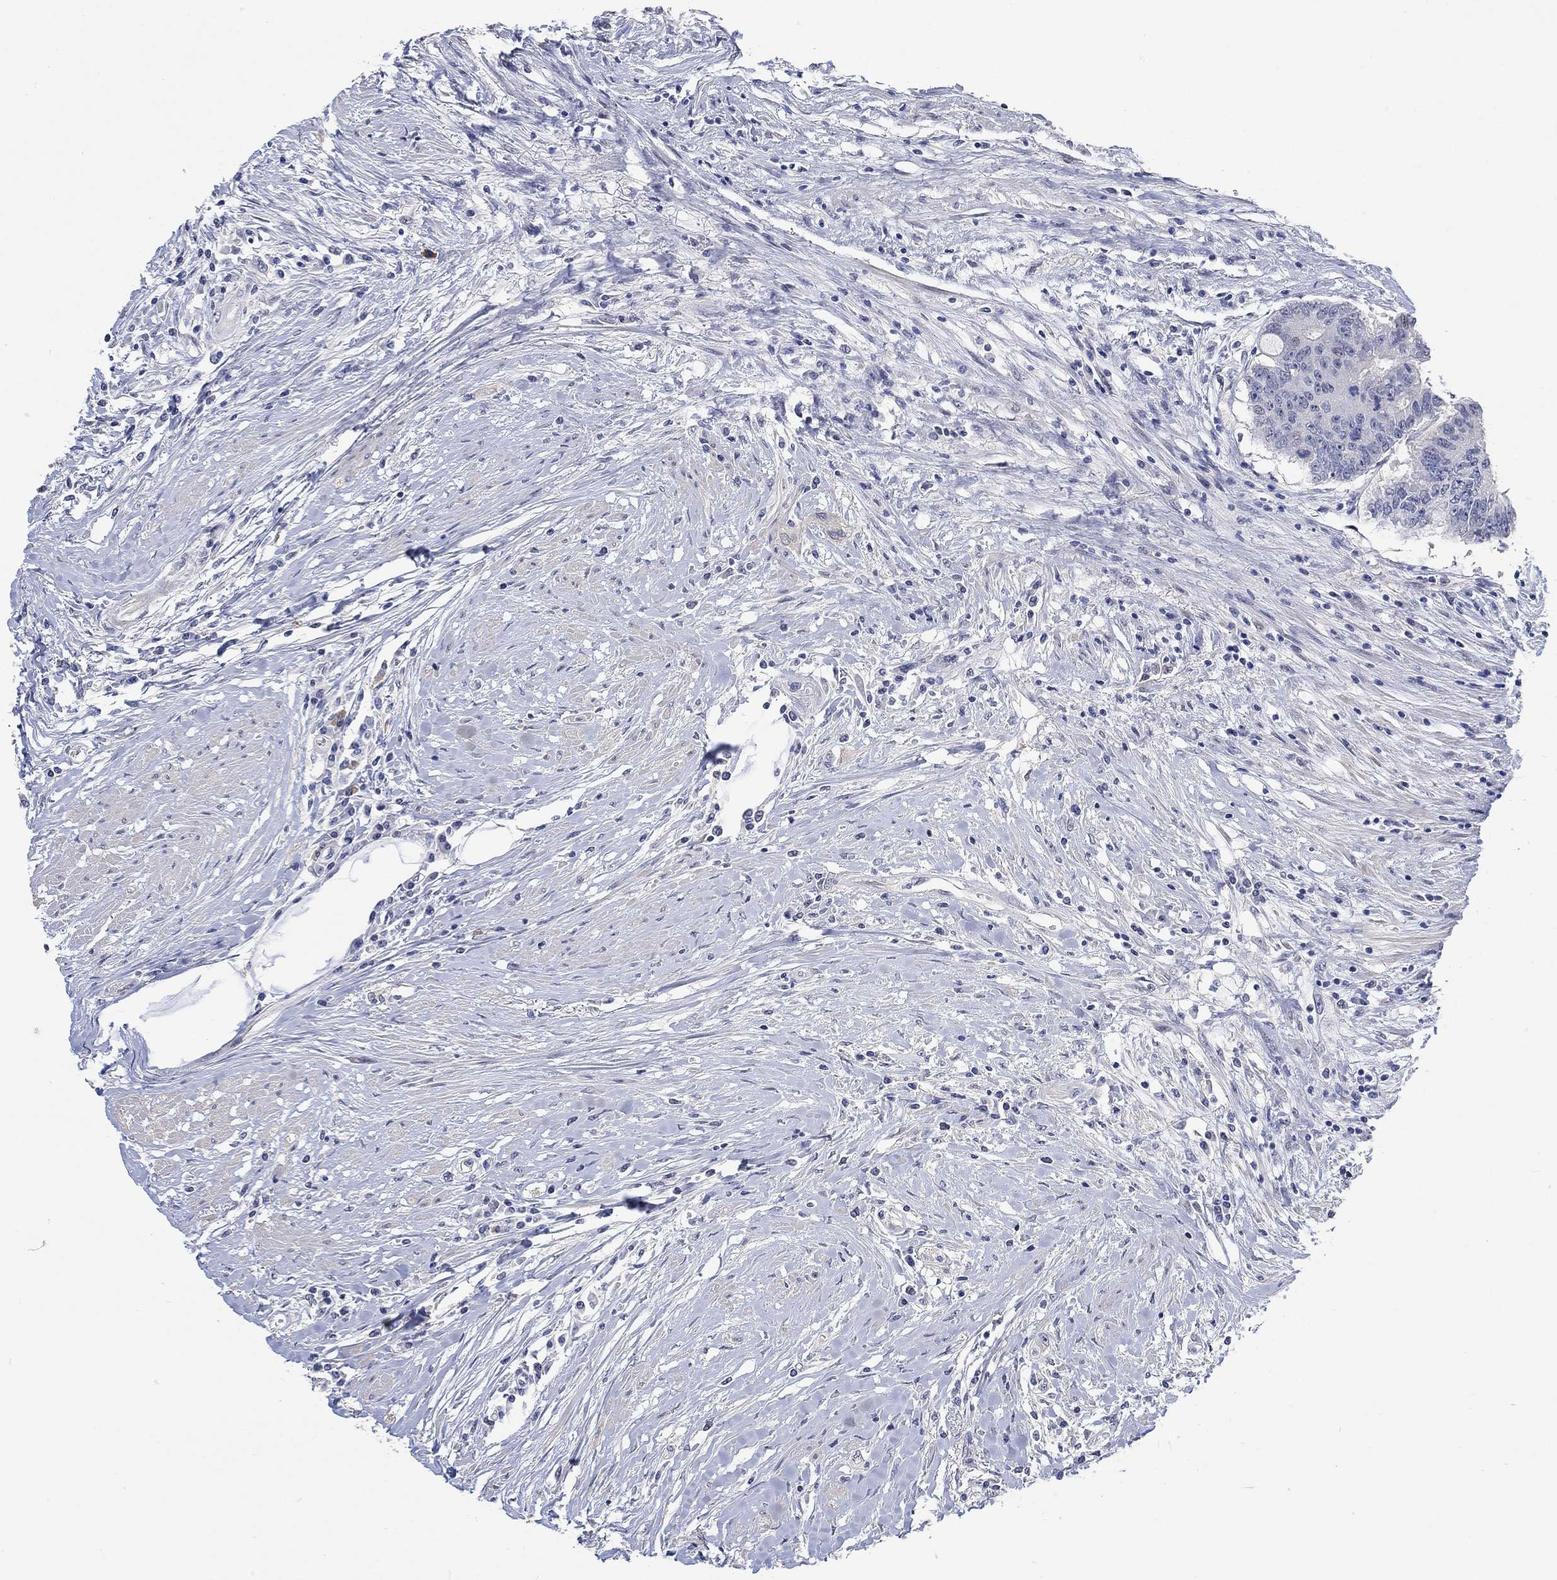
{"staining": {"intensity": "negative", "quantity": "none", "location": "none"}, "tissue": "colorectal cancer", "cell_type": "Tumor cells", "image_type": "cancer", "snomed": [{"axis": "morphology", "description": "Adenocarcinoma, NOS"}, {"axis": "topography", "description": "Rectum"}], "caption": "Protein analysis of adenocarcinoma (colorectal) demonstrates no significant positivity in tumor cells.", "gene": "PNMA5", "patient": {"sex": "male", "age": 59}}